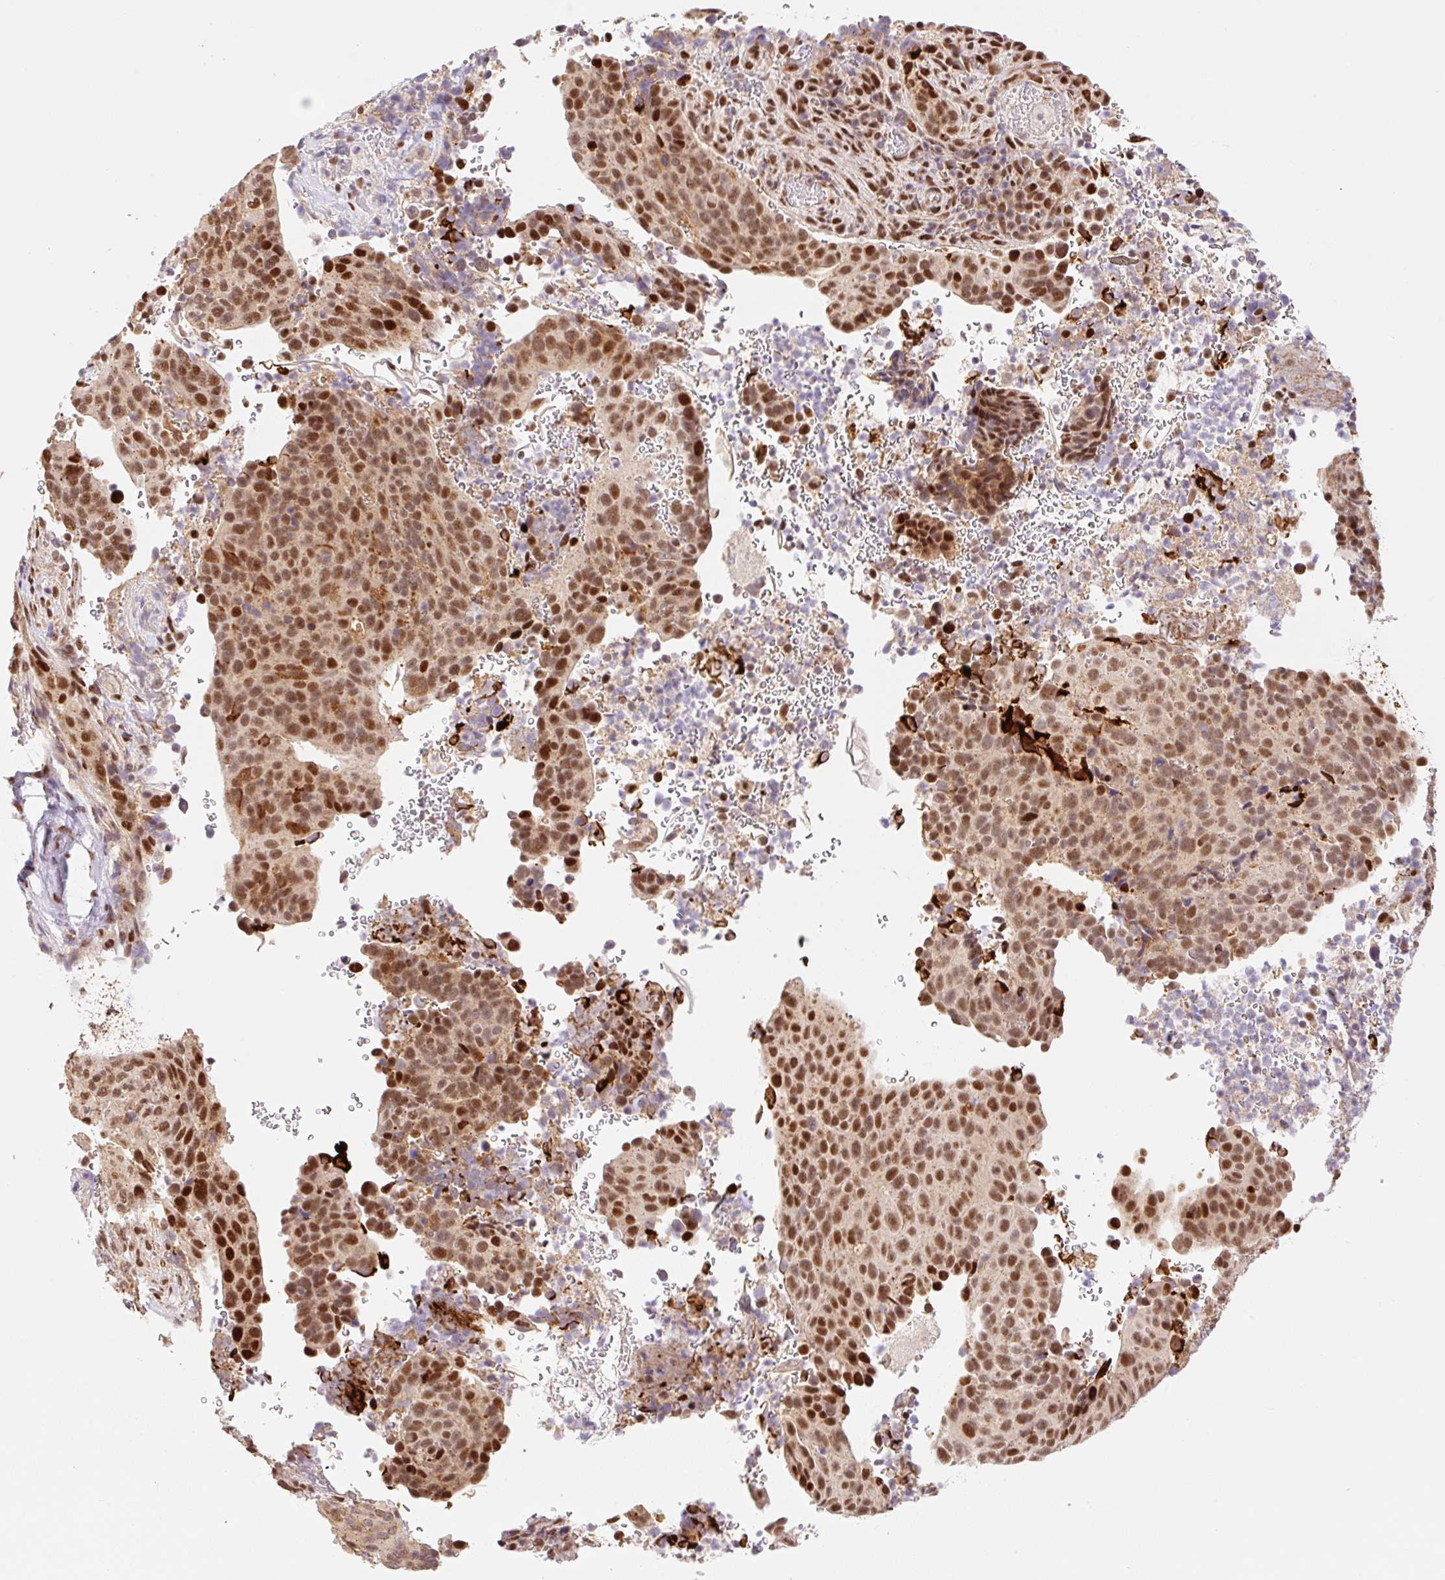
{"staining": {"intensity": "moderate", "quantity": ">75%", "location": "nuclear"}, "tissue": "cervical cancer", "cell_type": "Tumor cells", "image_type": "cancer", "snomed": [{"axis": "morphology", "description": "Squamous cell carcinoma, NOS"}, {"axis": "topography", "description": "Cervix"}], "caption": "IHC image of cervical cancer (squamous cell carcinoma) stained for a protein (brown), which demonstrates medium levels of moderate nuclear expression in approximately >75% of tumor cells.", "gene": "GPR139", "patient": {"sex": "female", "age": 38}}